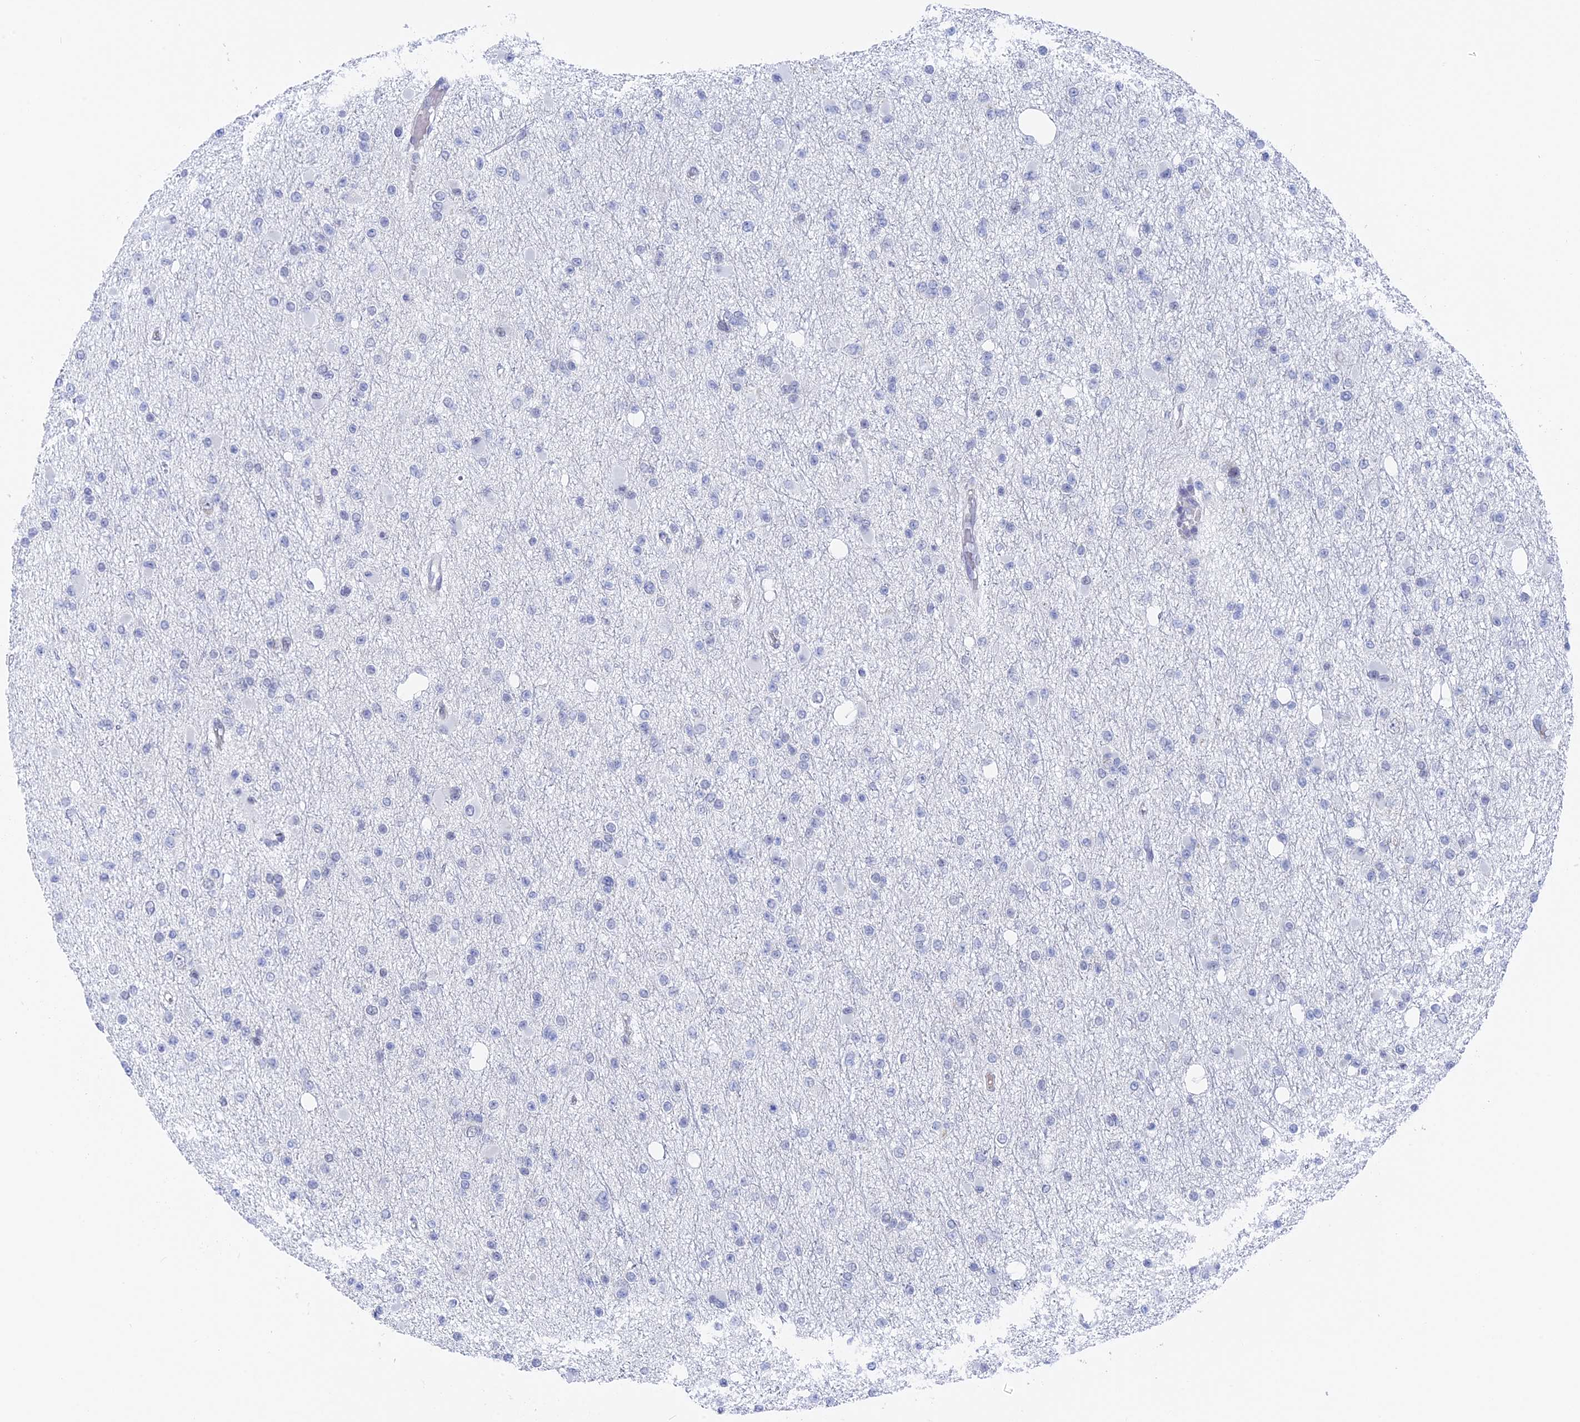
{"staining": {"intensity": "negative", "quantity": "none", "location": "none"}, "tissue": "glioma", "cell_type": "Tumor cells", "image_type": "cancer", "snomed": [{"axis": "morphology", "description": "Glioma, malignant, Low grade"}, {"axis": "topography", "description": "Brain"}], "caption": "This is an immunohistochemistry (IHC) micrograph of human glioma. There is no expression in tumor cells.", "gene": "BRD2", "patient": {"sex": "female", "age": 22}}